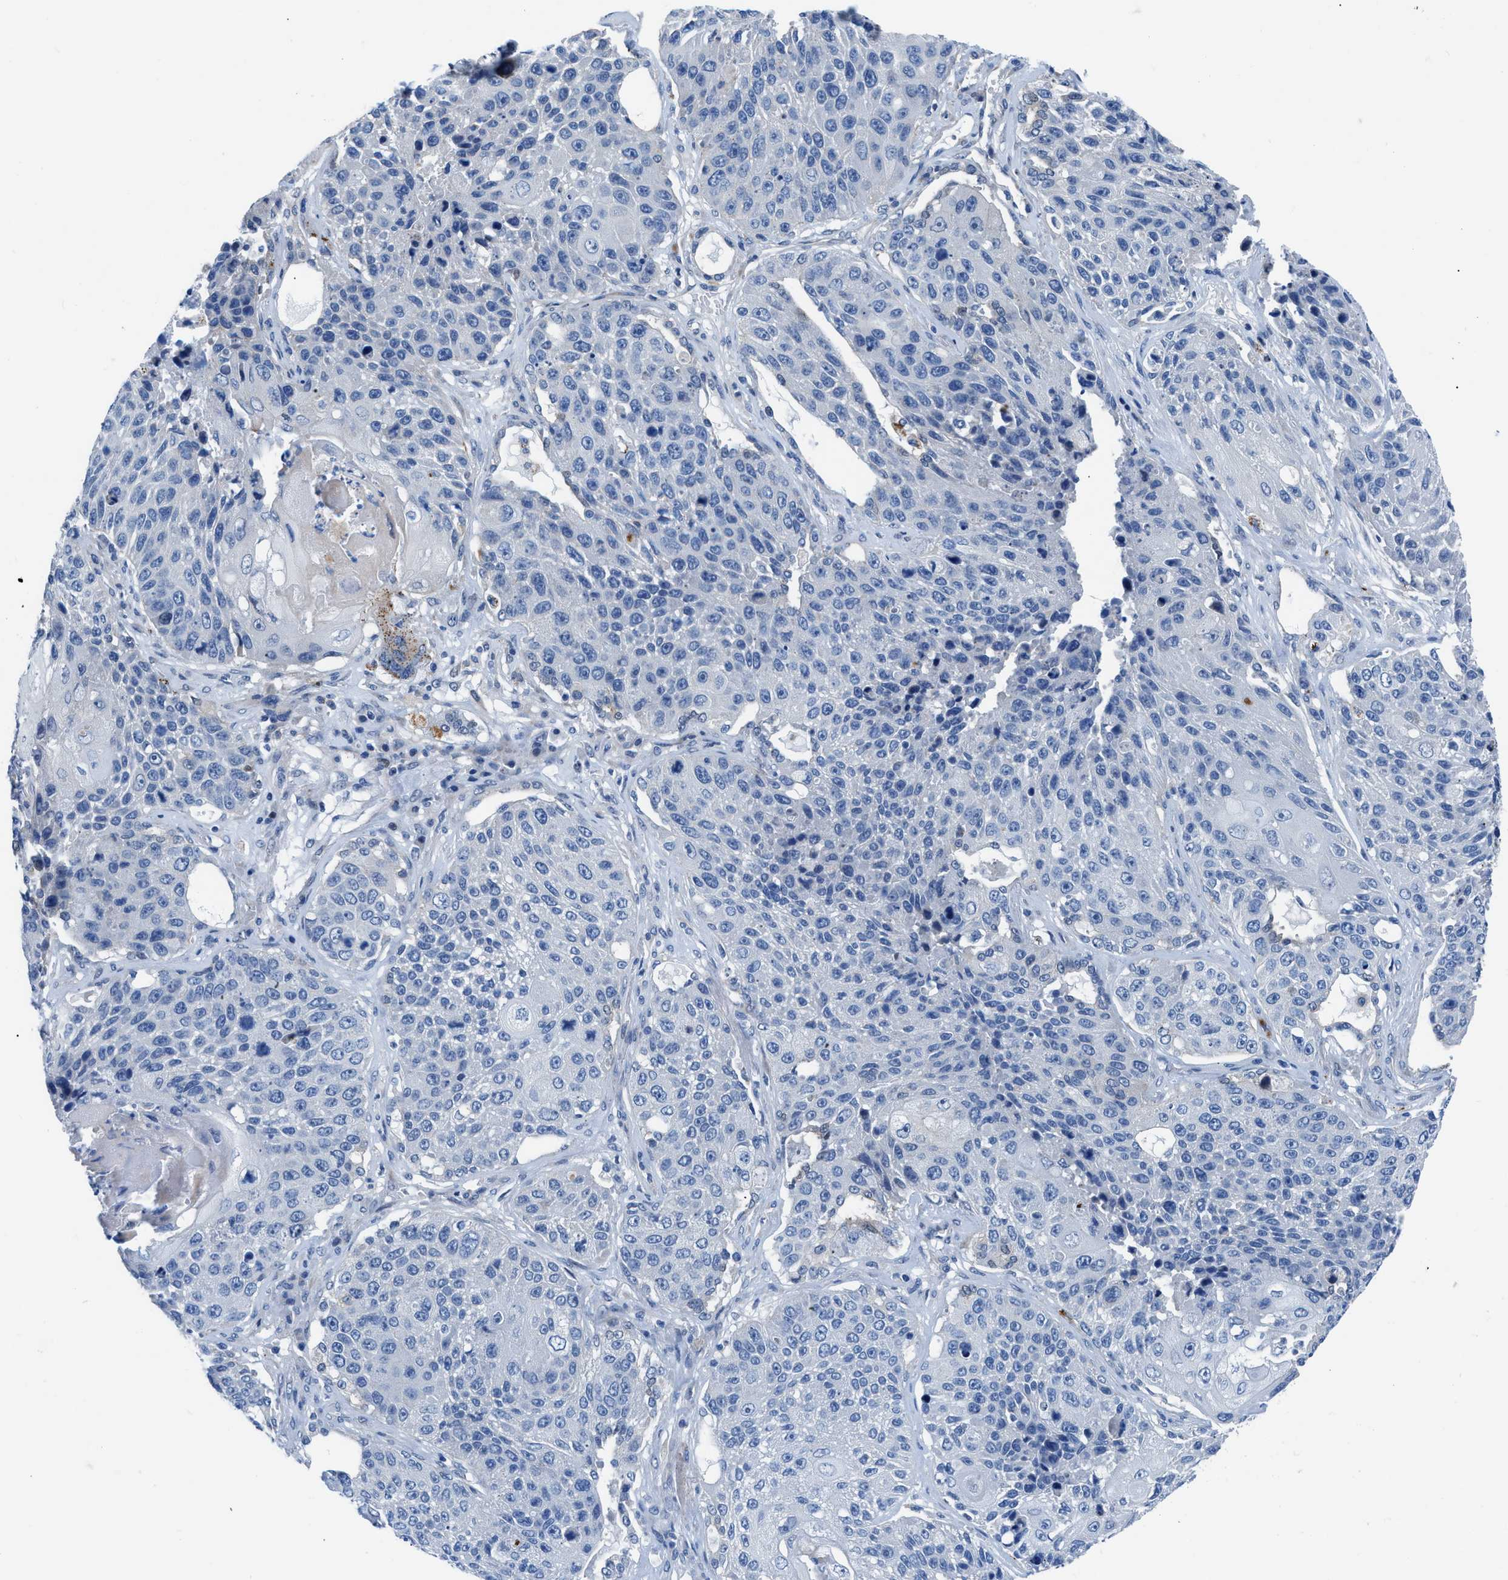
{"staining": {"intensity": "negative", "quantity": "none", "location": "none"}, "tissue": "lung cancer", "cell_type": "Tumor cells", "image_type": "cancer", "snomed": [{"axis": "morphology", "description": "Squamous cell carcinoma, NOS"}, {"axis": "topography", "description": "Lung"}], "caption": "Tumor cells are negative for protein expression in human lung squamous cell carcinoma. (DAB (3,3'-diaminobenzidine) IHC, high magnification).", "gene": "UAP1", "patient": {"sex": "male", "age": 61}}